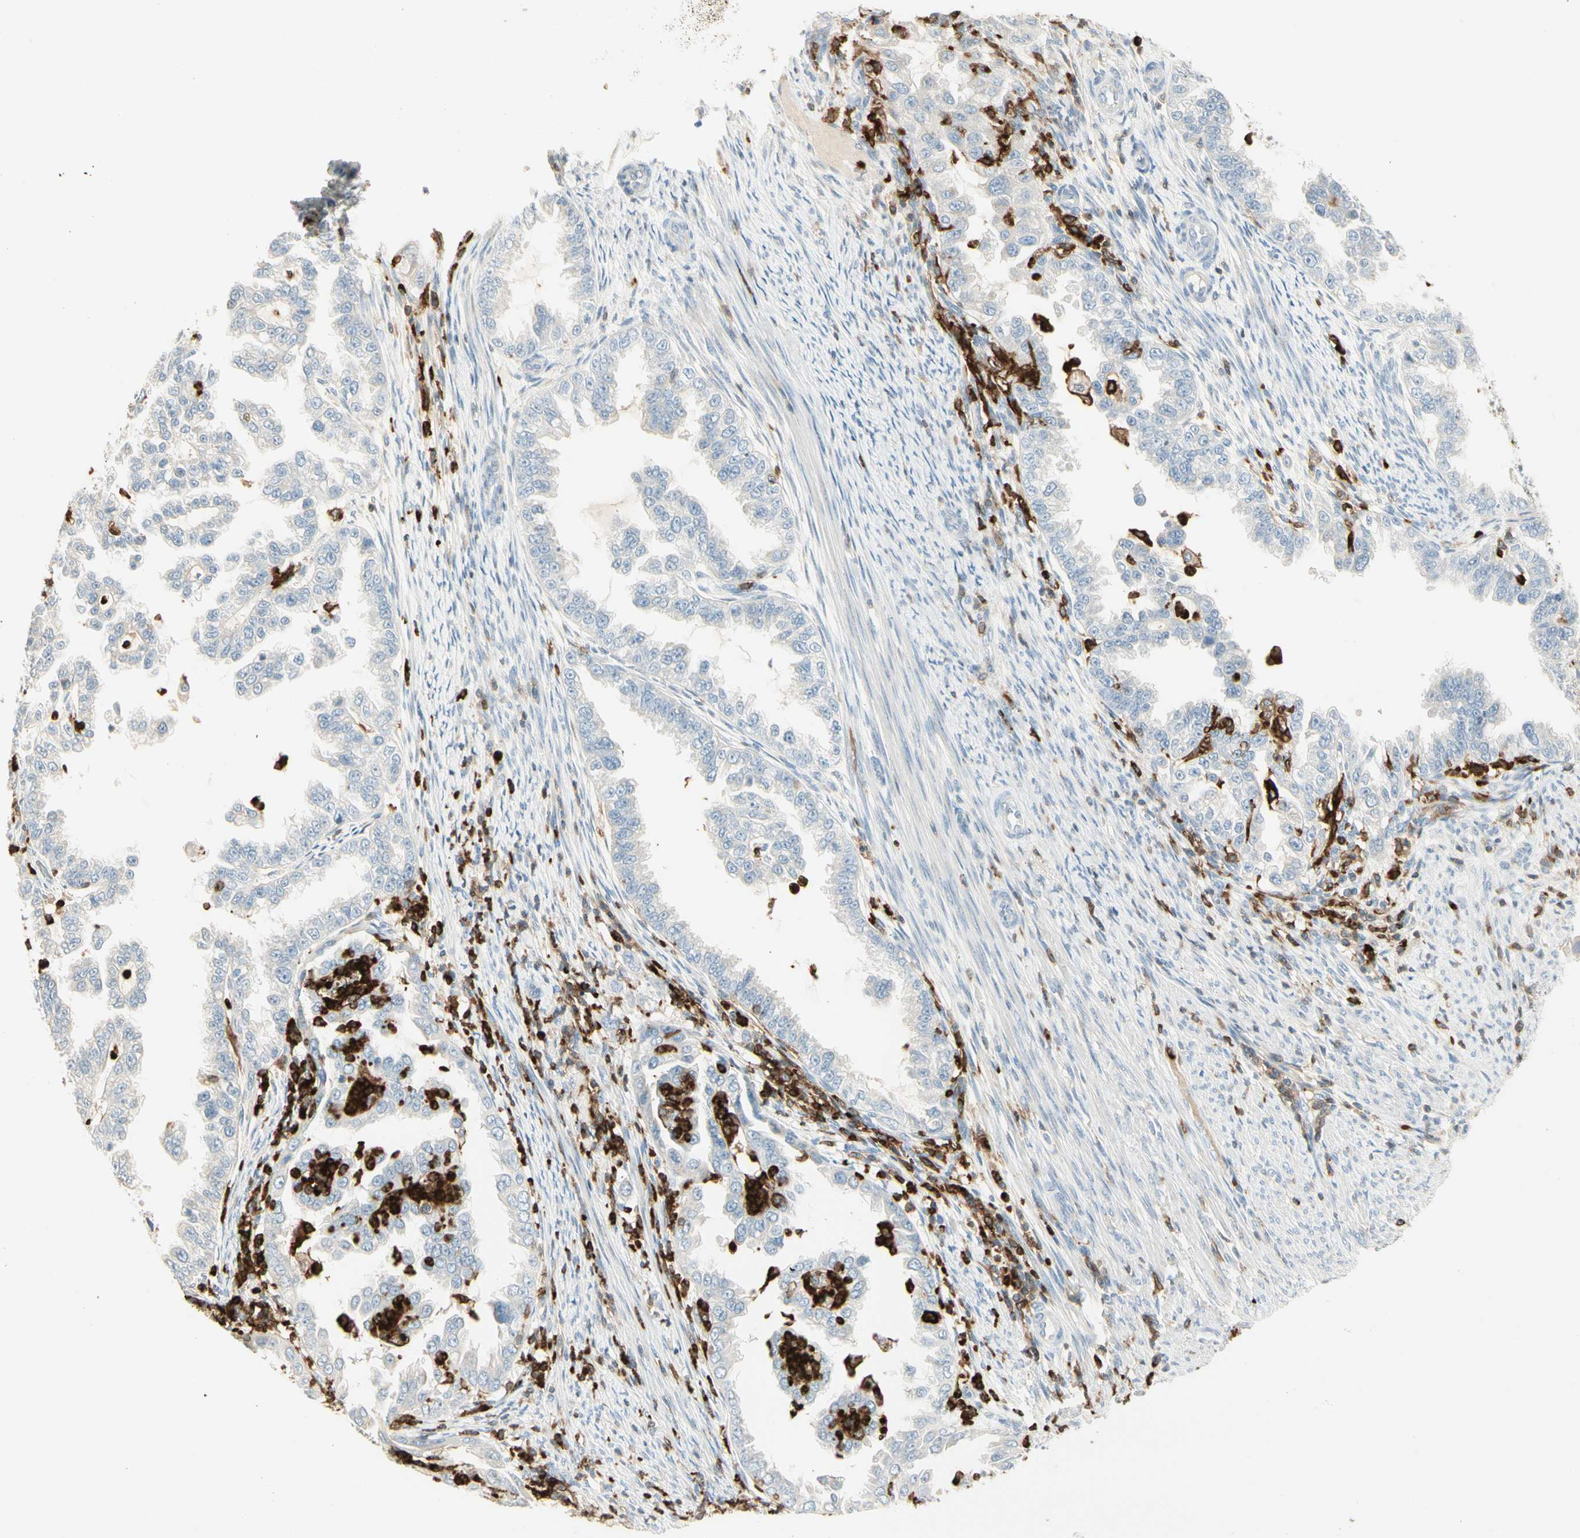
{"staining": {"intensity": "negative", "quantity": "none", "location": "none"}, "tissue": "endometrial cancer", "cell_type": "Tumor cells", "image_type": "cancer", "snomed": [{"axis": "morphology", "description": "Adenocarcinoma, NOS"}, {"axis": "topography", "description": "Endometrium"}], "caption": "IHC of human endometrial cancer demonstrates no positivity in tumor cells.", "gene": "ITGB2", "patient": {"sex": "female", "age": 85}}